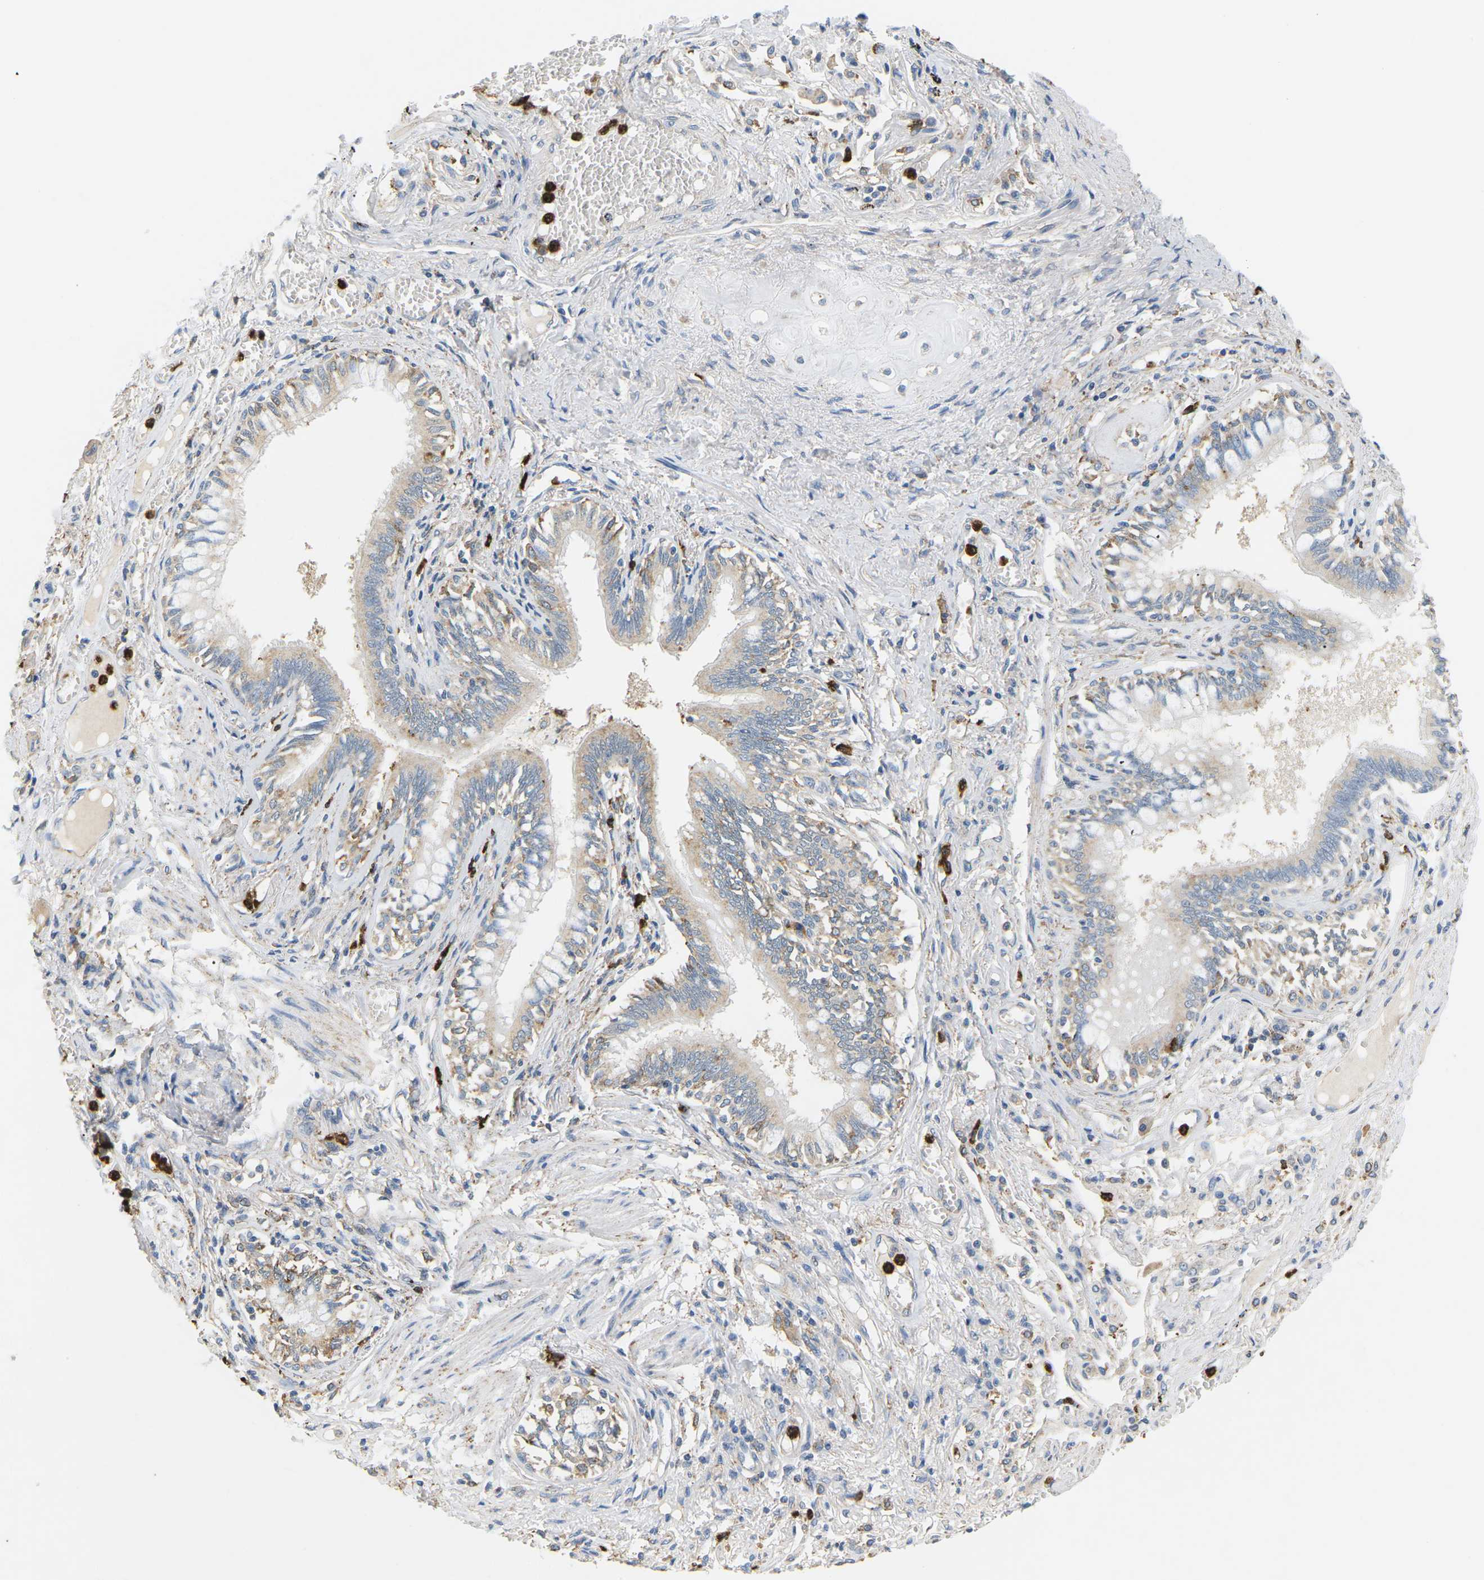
{"staining": {"intensity": "weak", "quantity": ">75%", "location": "cytoplasmic/membranous"}, "tissue": "bronchus", "cell_type": "Respiratory epithelial cells", "image_type": "normal", "snomed": [{"axis": "morphology", "description": "Normal tissue, NOS"}, {"axis": "morphology", "description": "Inflammation, NOS"}, {"axis": "topography", "description": "Cartilage tissue"}, {"axis": "topography", "description": "Lung"}], "caption": "Brown immunohistochemical staining in benign bronchus shows weak cytoplasmic/membranous positivity in approximately >75% of respiratory epithelial cells.", "gene": "ADM", "patient": {"sex": "male", "age": 71}}